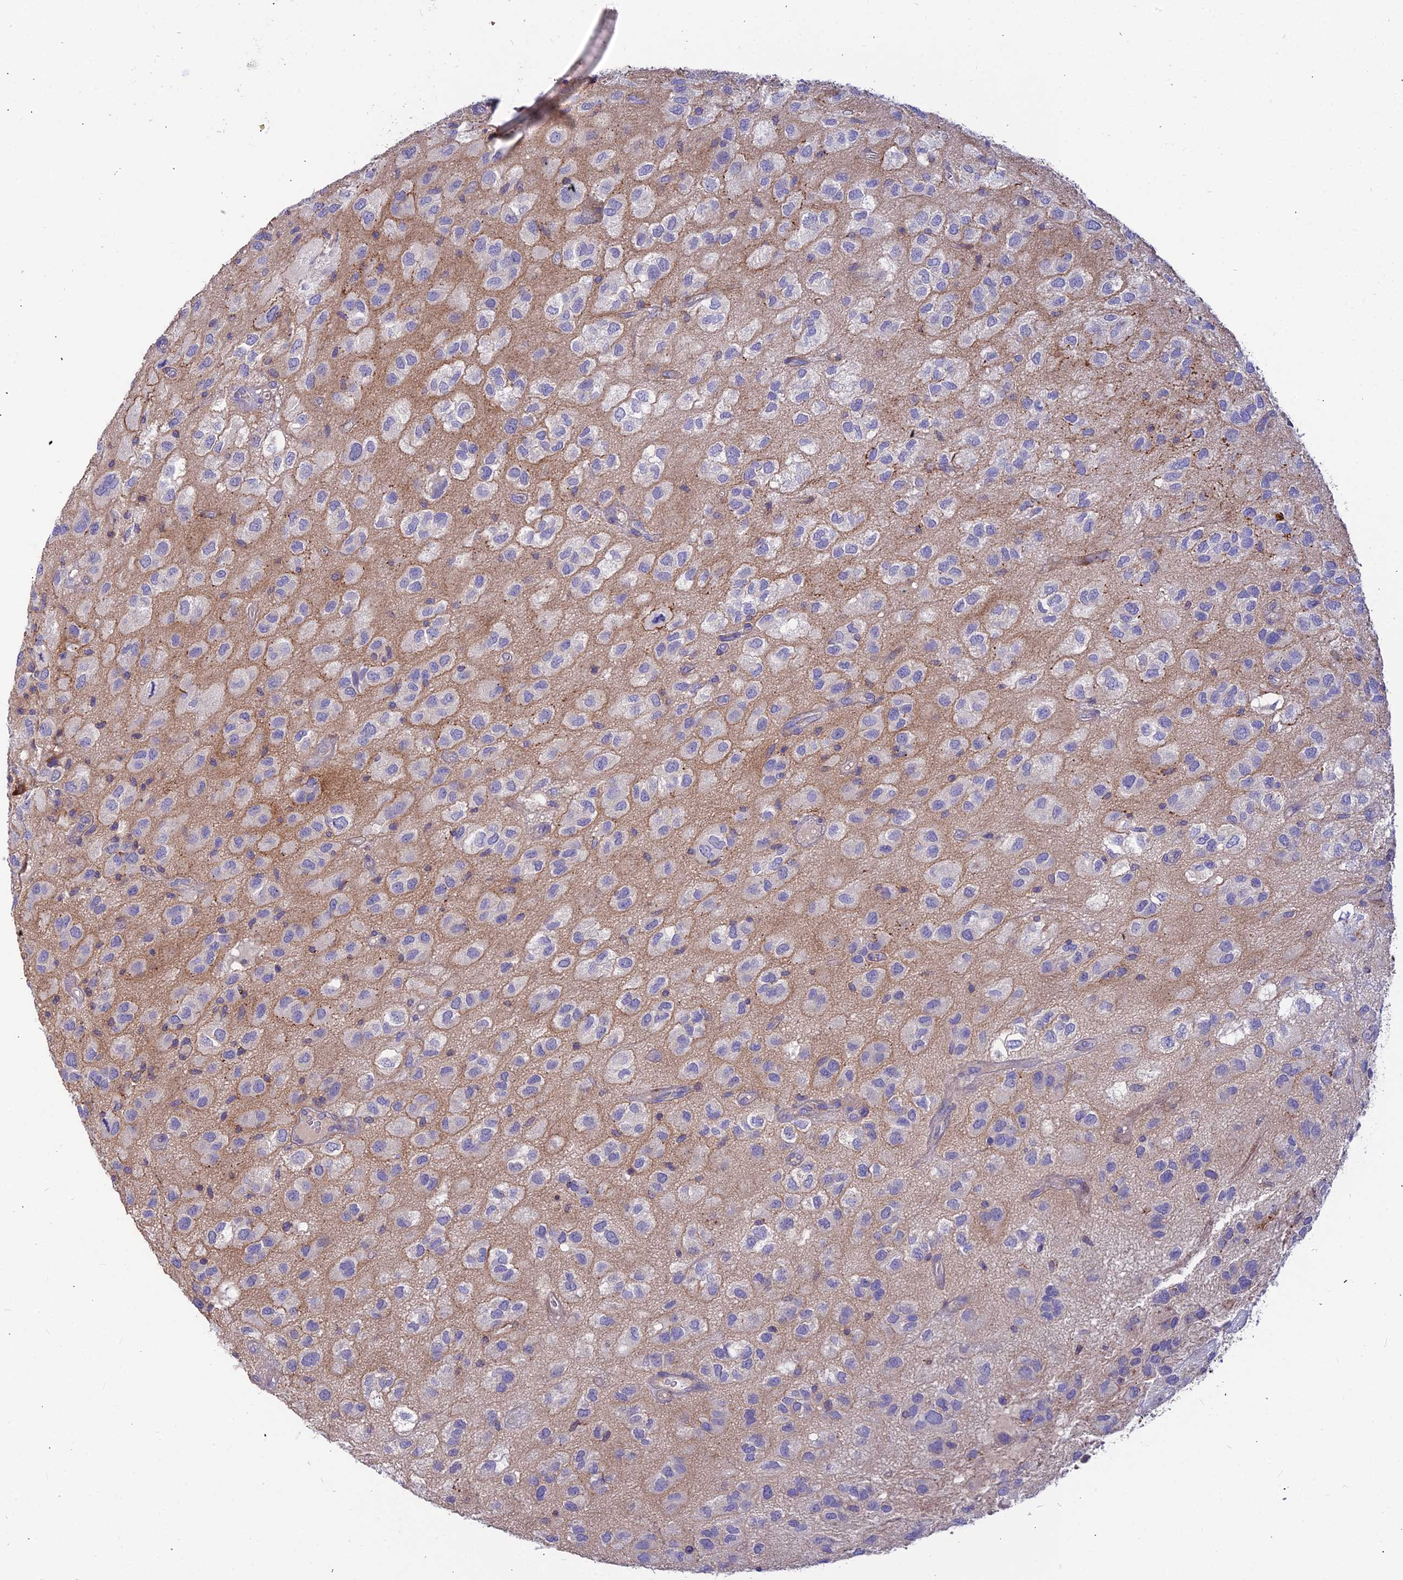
{"staining": {"intensity": "weak", "quantity": "<25%", "location": "cytoplasmic/membranous"}, "tissue": "glioma", "cell_type": "Tumor cells", "image_type": "cancer", "snomed": [{"axis": "morphology", "description": "Glioma, malignant, Low grade"}, {"axis": "topography", "description": "Brain"}], "caption": "IHC histopathology image of glioma stained for a protein (brown), which exhibits no expression in tumor cells.", "gene": "ASPHD1", "patient": {"sex": "male", "age": 66}}